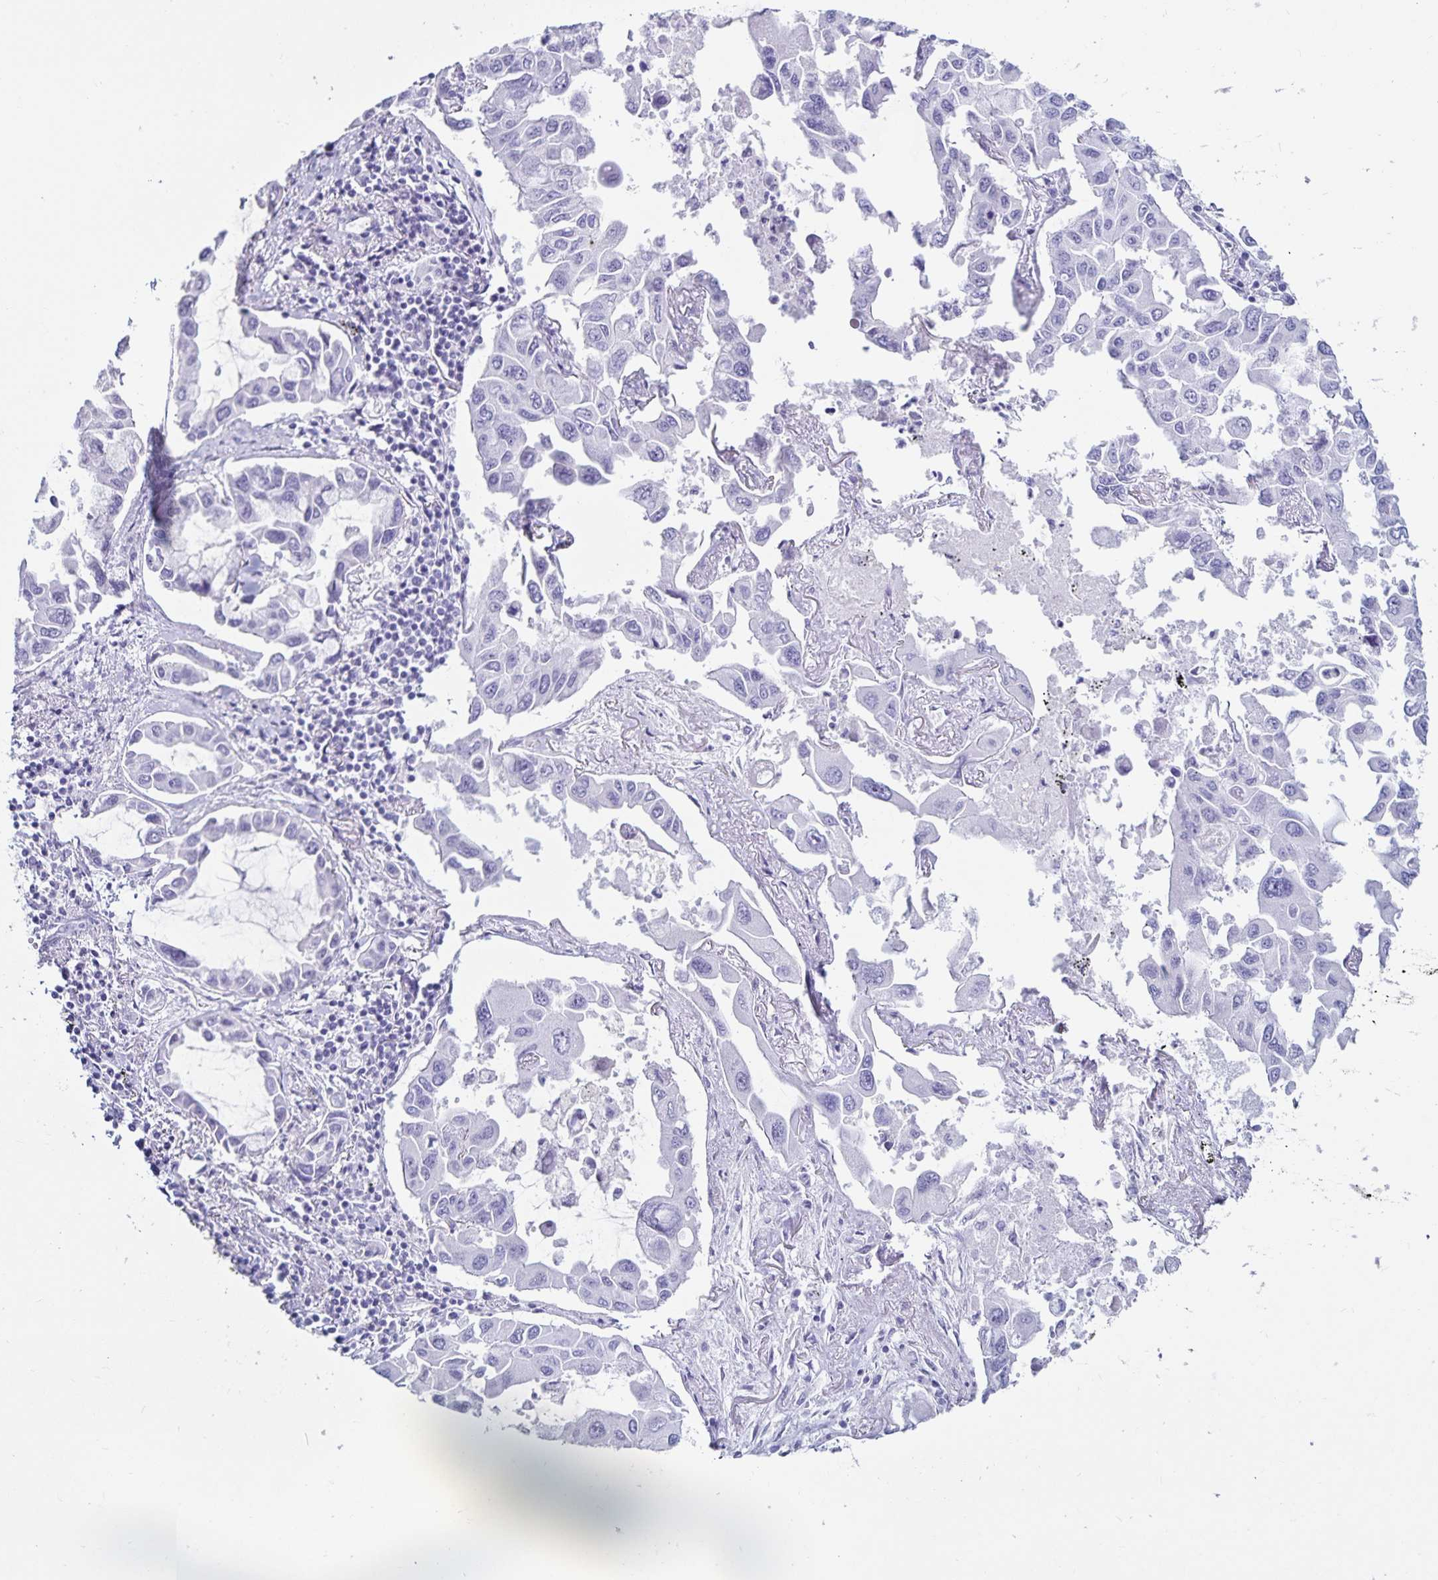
{"staining": {"intensity": "negative", "quantity": "none", "location": "none"}, "tissue": "lung cancer", "cell_type": "Tumor cells", "image_type": "cancer", "snomed": [{"axis": "morphology", "description": "Adenocarcinoma, NOS"}, {"axis": "topography", "description": "Lung"}], "caption": "Immunohistochemistry (IHC) image of neoplastic tissue: lung adenocarcinoma stained with DAB (3,3'-diaminobenzidine) displays no significant protein positivity in tumor cells.", "gene": "GPR137", "patient": {"sex": "male", "age": 64}}